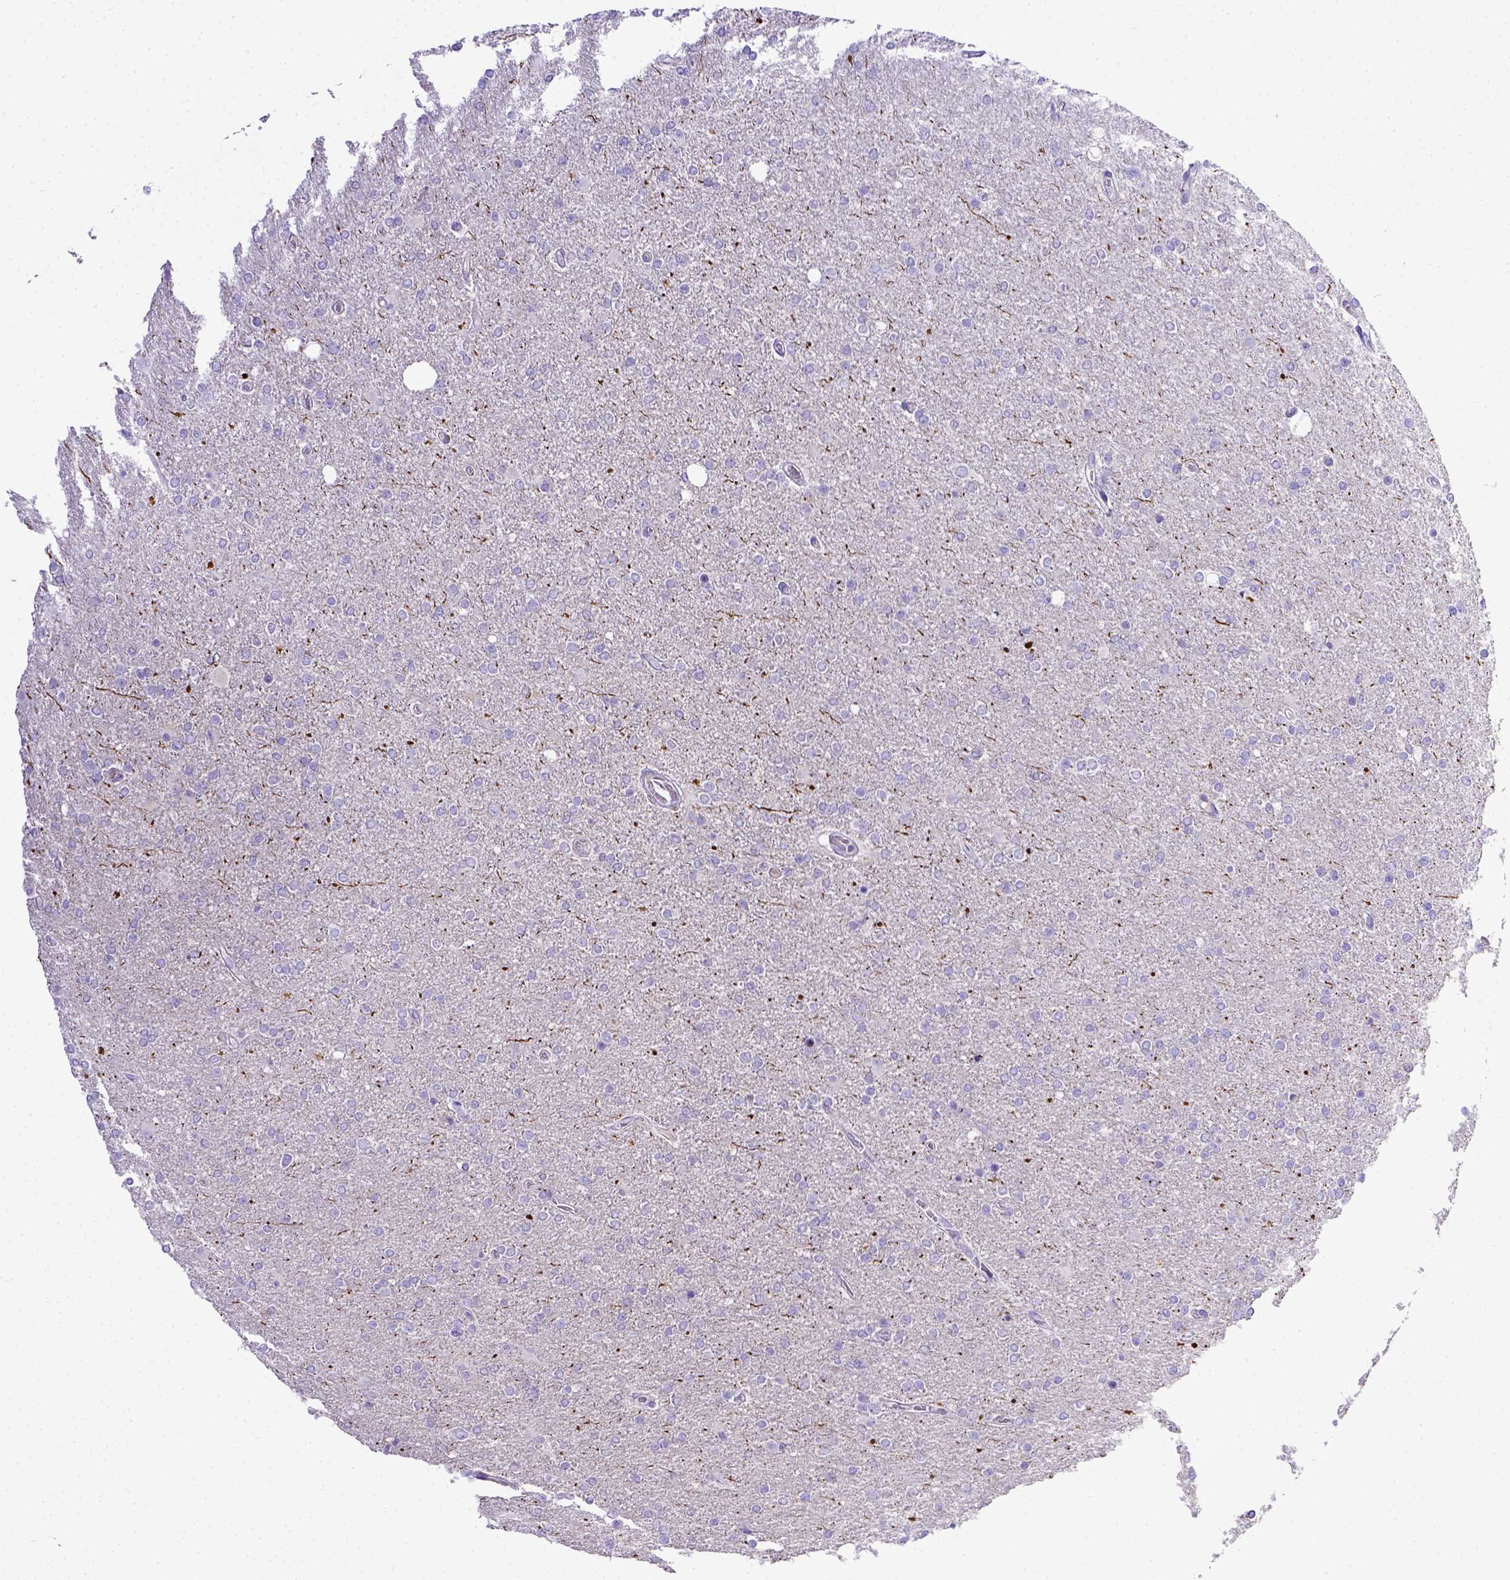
{"staining": {"intensity": "negative", "quantity": "none", "location": "none"}, "tissue": "glioma", "cell_type": "Tumor cells", "image_type": "cancer", "snomed": [{"axis": "morphology", "description": "Glioma, malignant, High grade"}, {"axis": "topography", "description": "Cerebral cortex"}], "caption": "This histopathology image is of high-grade glioma (malignant) stained with IHC to label a protein in brown with the nuclei are counter-stained blue. There is no expression in tumor cells.", "gene": "BTN1A1", "patient": {"sex": "male", "age": 70}}